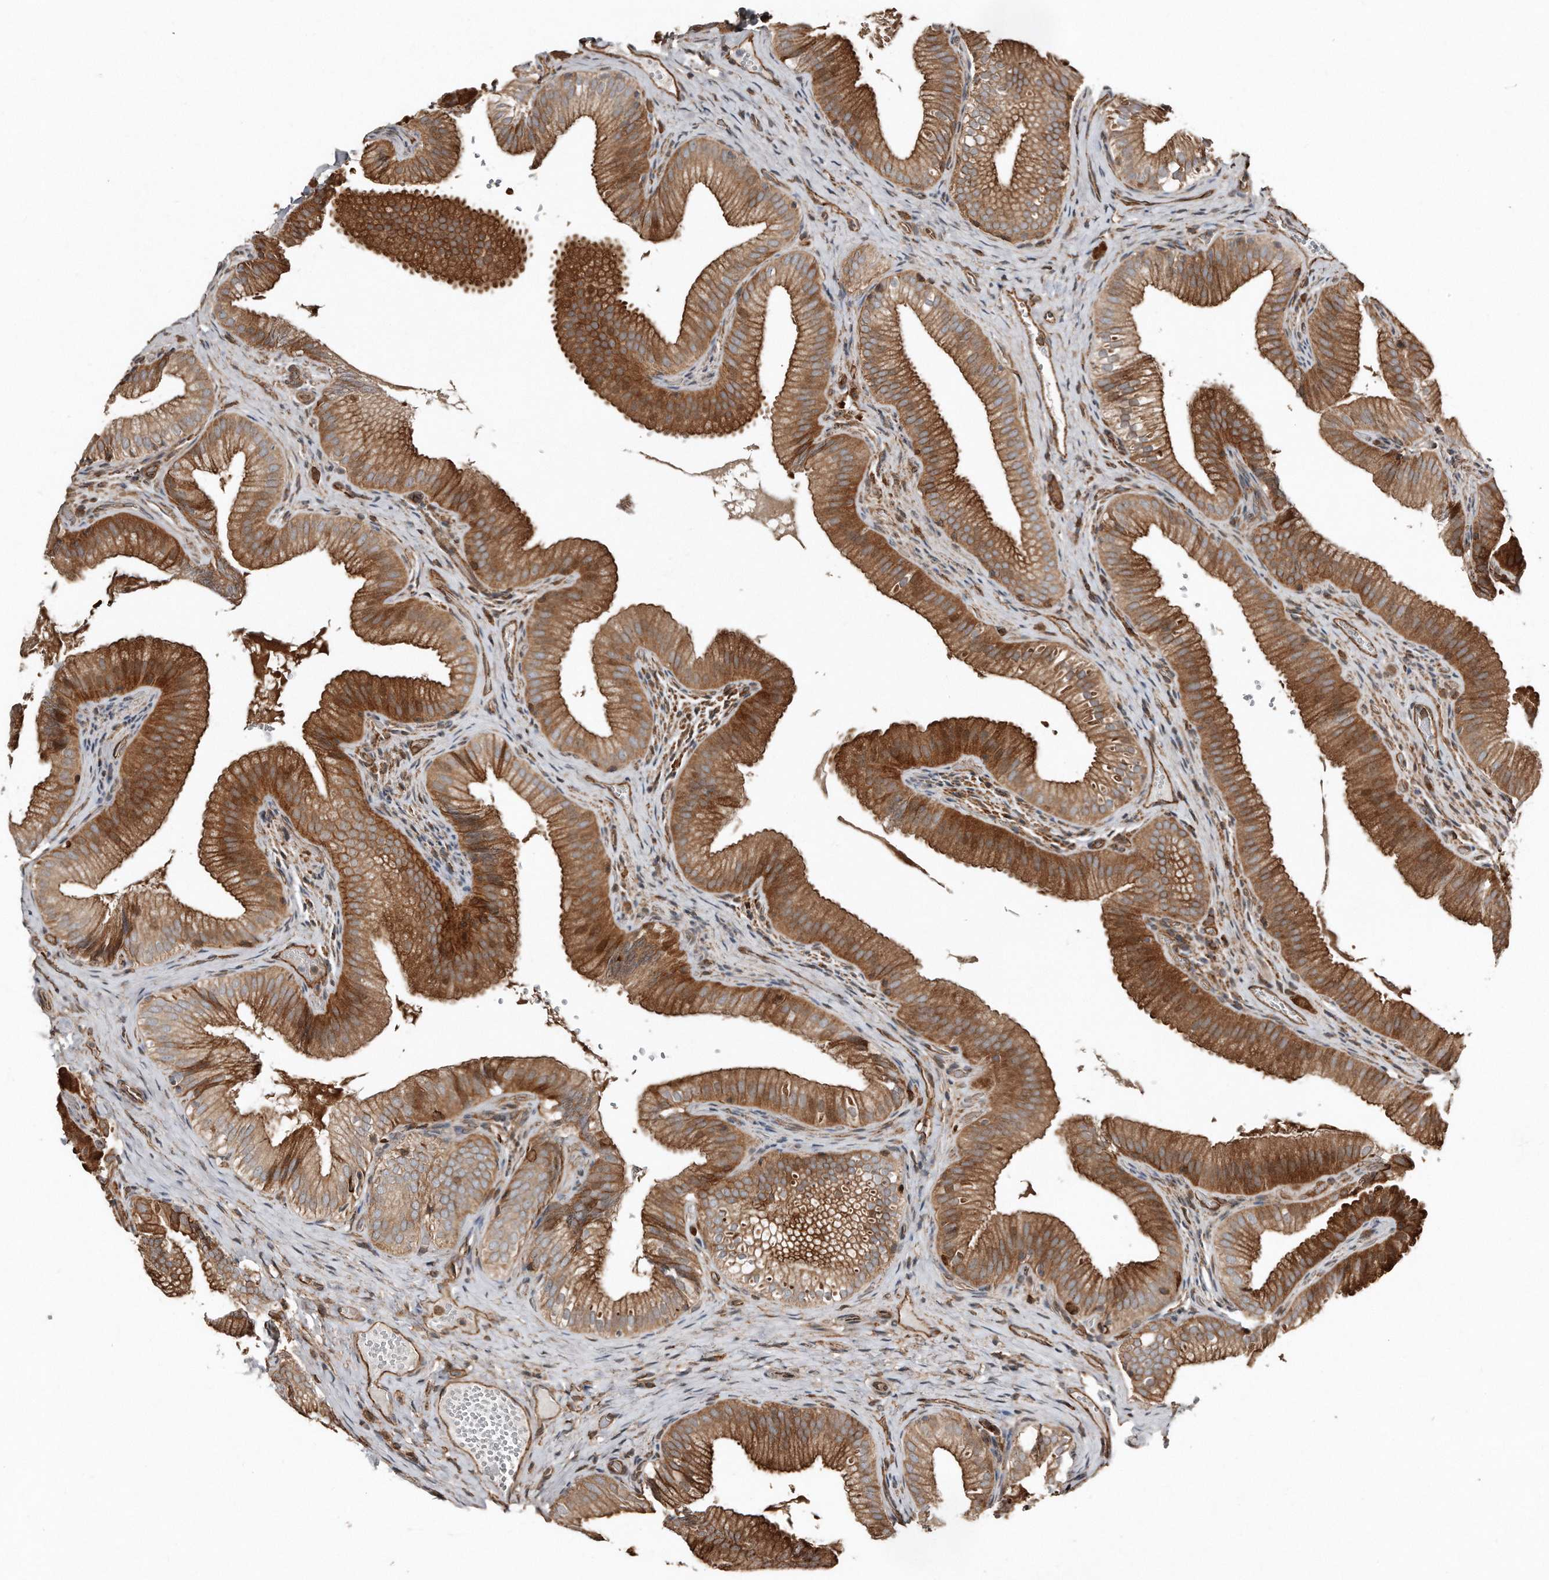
{"staining": {"intensity": "strong", "quantity": ">75%", "location": "cytoplasmic/membranous"}, "tissue": "gallbladder", "cell_type": "Glandular cells", "image_type": "normal", "snomed": [{"axis": "morphology", "description": "Normal tissue, NOS"}, {"axis": "topography", "description": "Gallbladder"}], "caption": "Glandular cells show high levels of strong cytoplasmic/membranous expression in about >75% of cells in unremarkable gallbladder.", "gene": "SNAP47", "patient": {"sex": "female", "age": 30}}